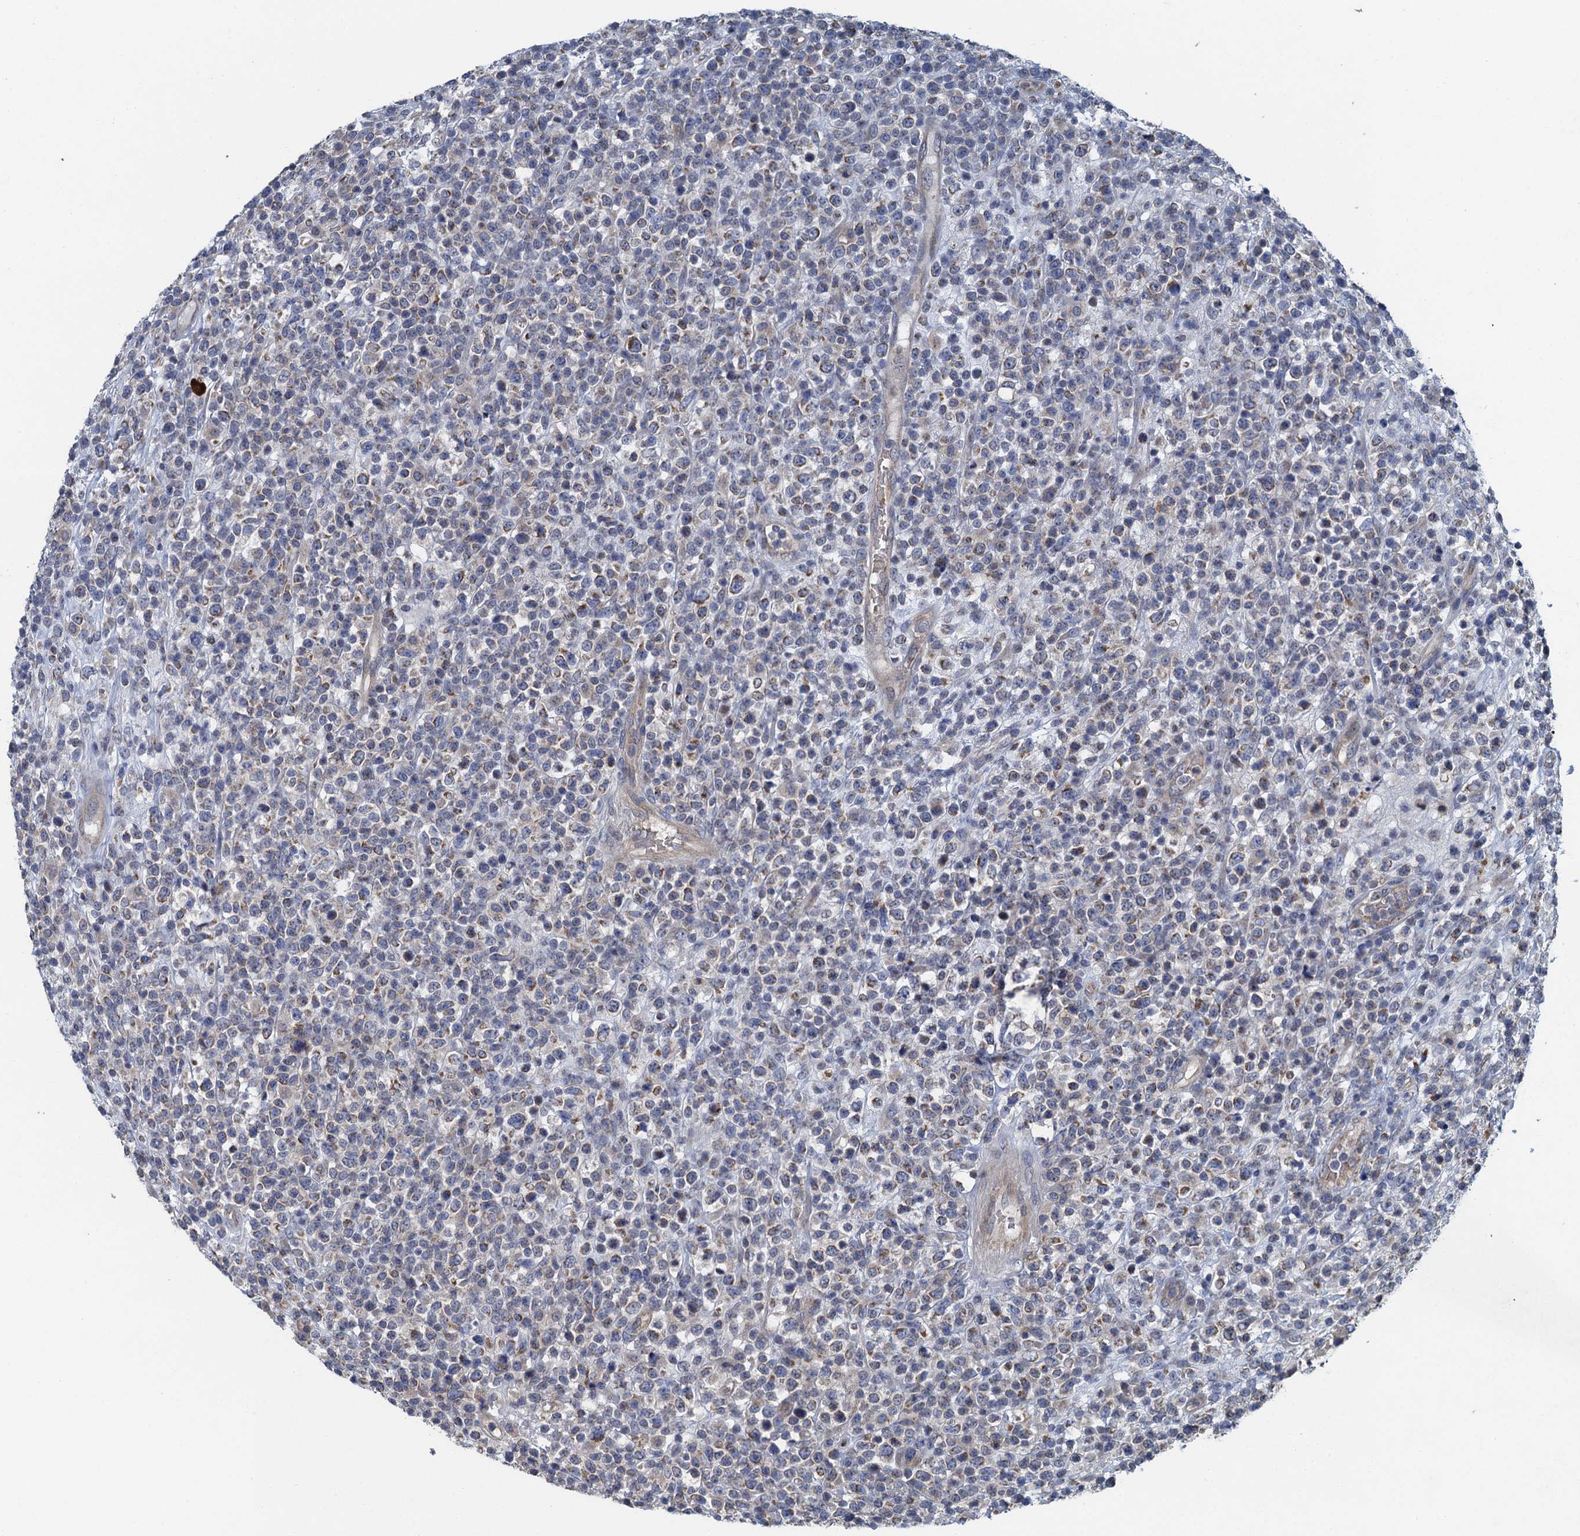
{"staining": {"intensity": "moderate", "quantity": "<25%", "location": "cytoplasmic/membranous"}, "tissue": "lymphoma", "cell_type": "Tumor cells", "image_type": "cancer", "snomed": [{"axis": "morphology", "description": "Malignant lymphoma, non-Hodgkin's type, High grade"}, {"axis": "topography", "description": "Colon"}], "caption": "A brown stain shows moderate cytoplasmic/membranous staining of a protein in human high-grade malignant lymphoma, non-Hodgkin's type tumor cells.", "gene": "KBTBD8", "patient": {"sex": "female", "age": 53}}